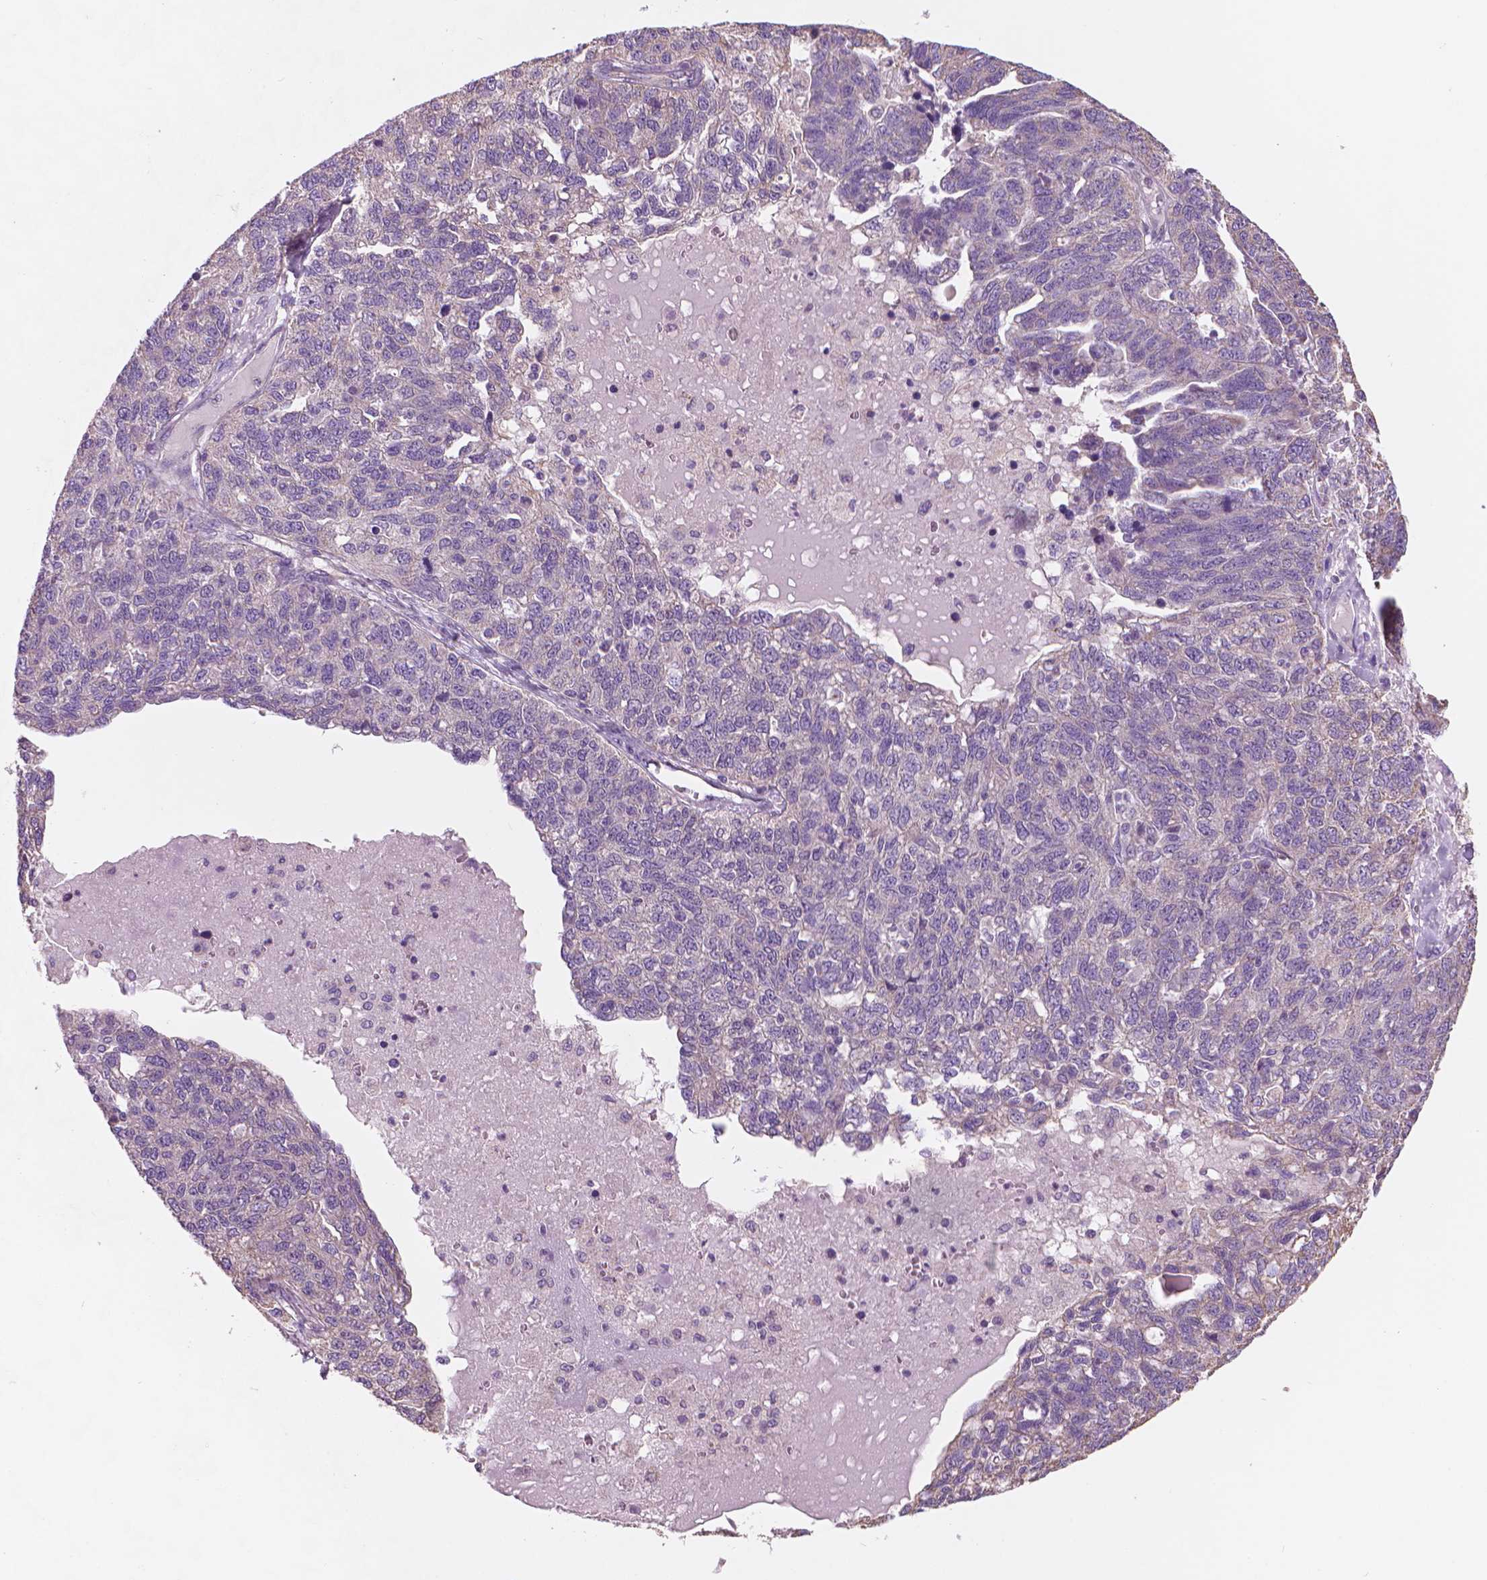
{"staining": {"intensity": "negative", "quantity": "none", "location": "none"}, "tissue": "ovarian cancer", "cell_type": "Tumor cells", "image_type": "cancer", "snomed": [{"axis": "morphology", "description": "Cystadenocarcinoma, serous, NOS"}, {"axis": "topography", "description": "Ovary"}], "caption": "Tumor cells show no significant staining in ovarian cancer (serous cystadenocarcinoma).", "gene": "TTC29", "patient": {"sex": "female", "age": 71}}